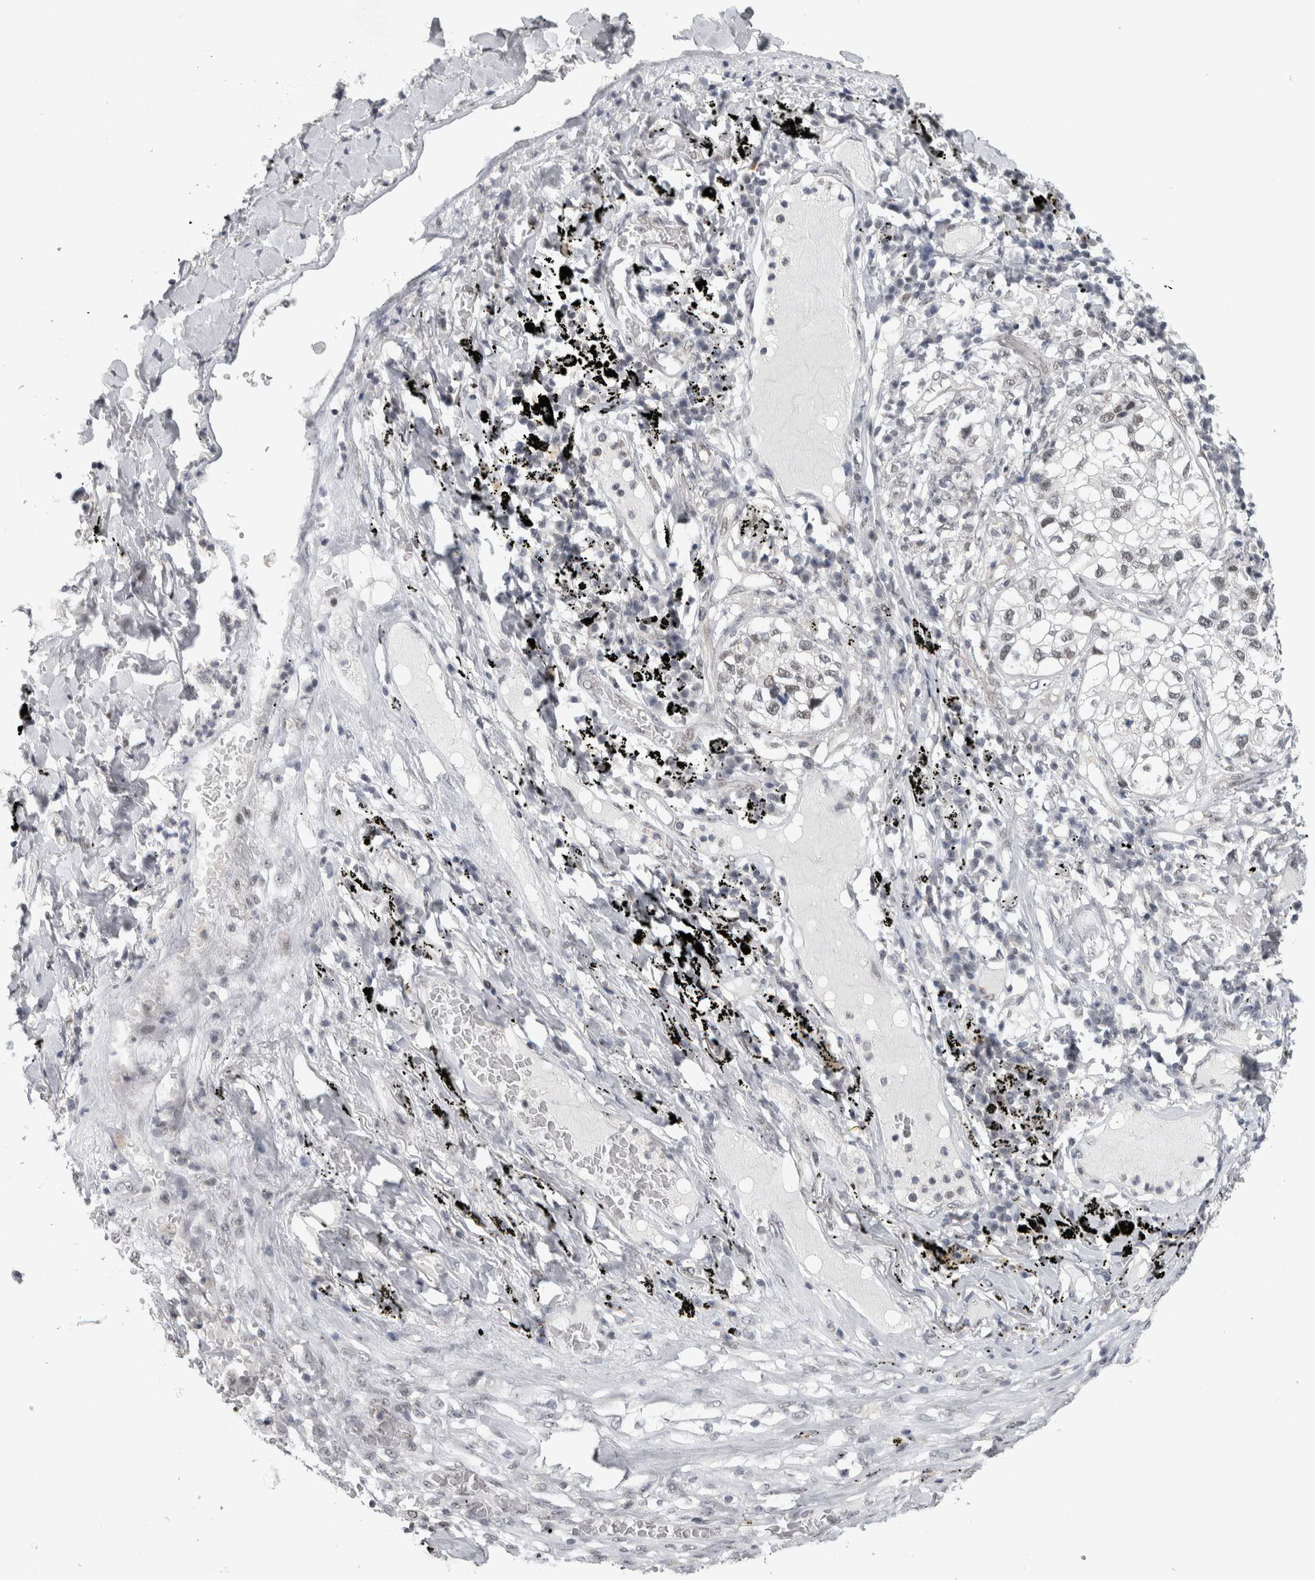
{"staining": {"intensity": "weak", "quantity": ">75%", "location": "nuclear"}, "tissue": "lung cancer", "cell_type": "Tumor cells", "image_type": "cancer", "snomed": [{"axis": "morphology", "description": "Adenocarcinoma, NOS"}, {"axis": "topography", "description": "Lung"}], "caption": "This is a photomicrograph of immunohistochemistry staining of lung cancer, which shows weak expression in the nuclear of tumor cells.", "gene": "PSMB2", "patient": {"sex": "male", "age": 63}}